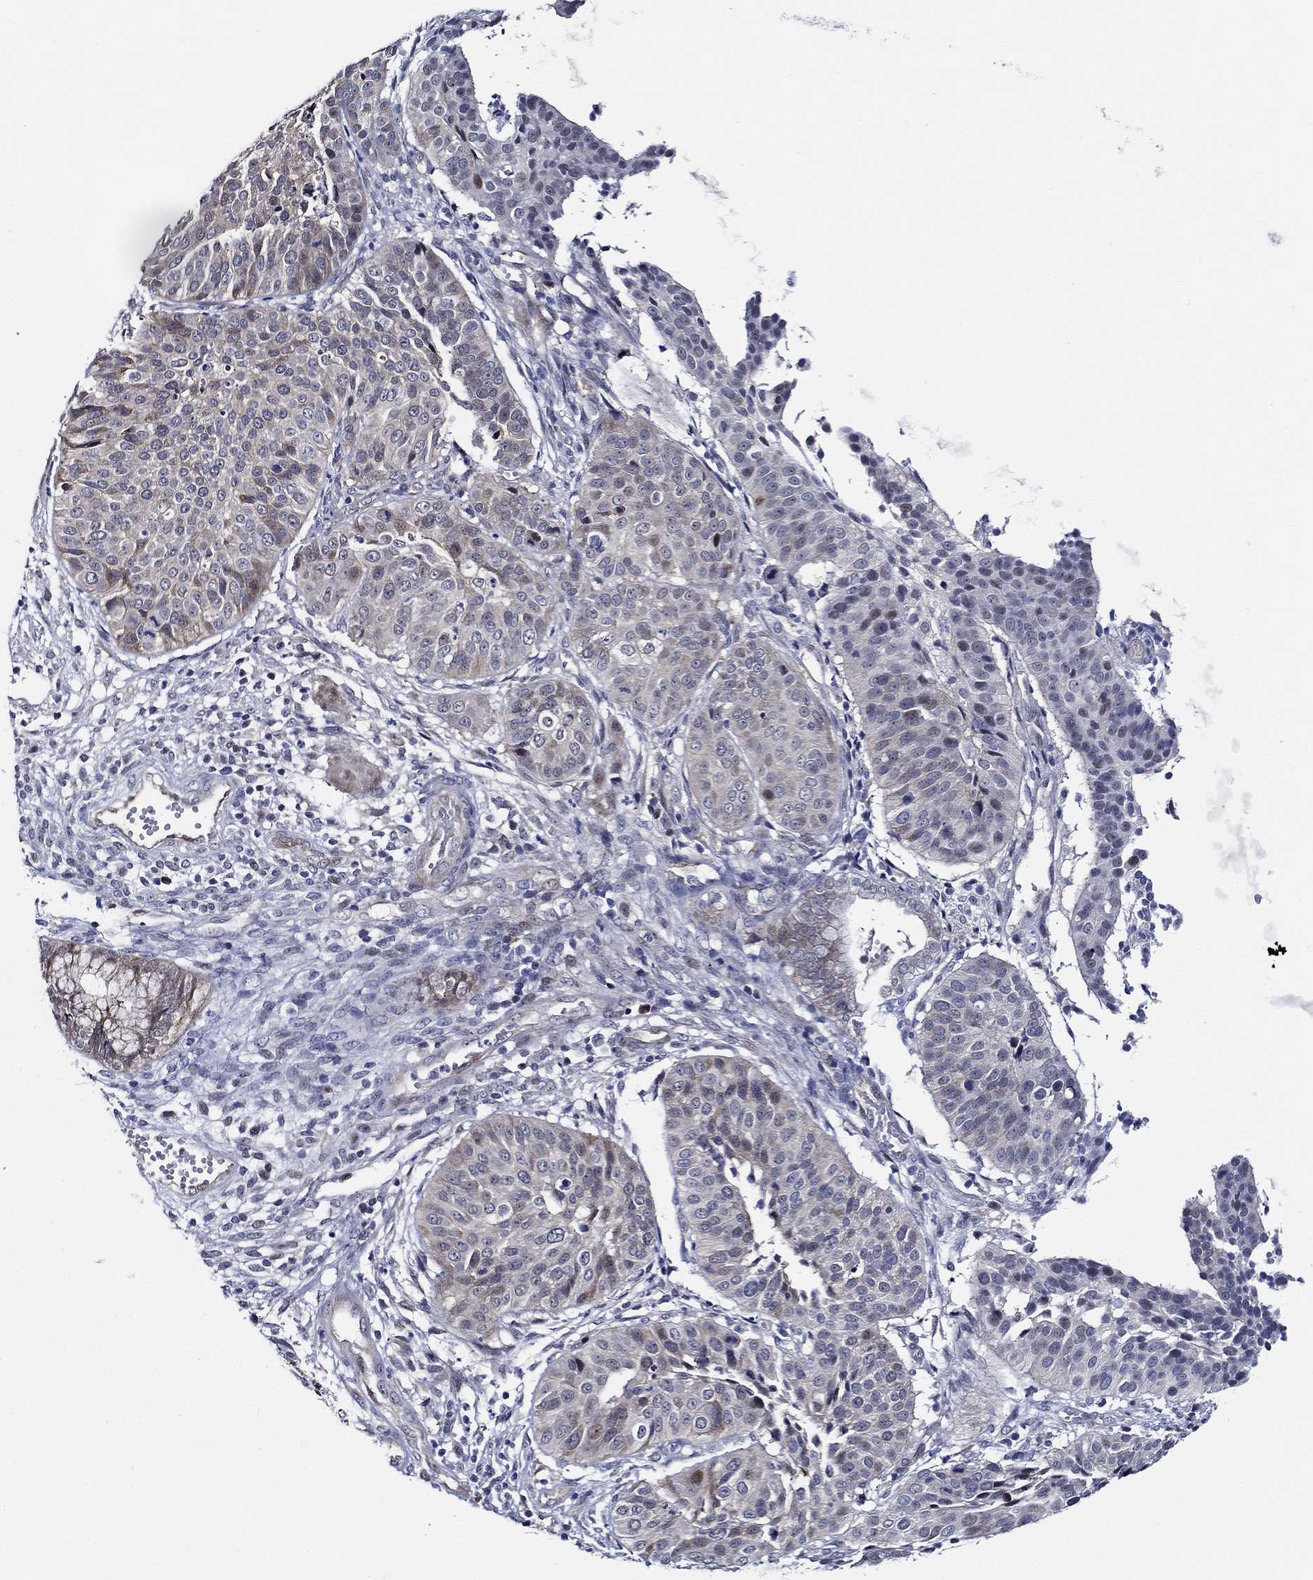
{"staining": {"intensity": "negative", "quantity": "none", "location": "none"}, "tissue": "cervical cancer", "cell_type": "Tumor cells", "image_type": "cancer", "snomed": [{"axis": "morphology", "description": "Normal tissue, NOS"}, {"axis": "morphology", "description": "Squamous cell carcinoma, NOS"}, {"axis": "topography", "description": "Cervix"}], "caption": "The immunohistochemistry micrograph has no significant expression in tumor cells of cervical cancer tissue.", "gene": "C8orf48", "patient": {"sex": "female", "age": 39}}